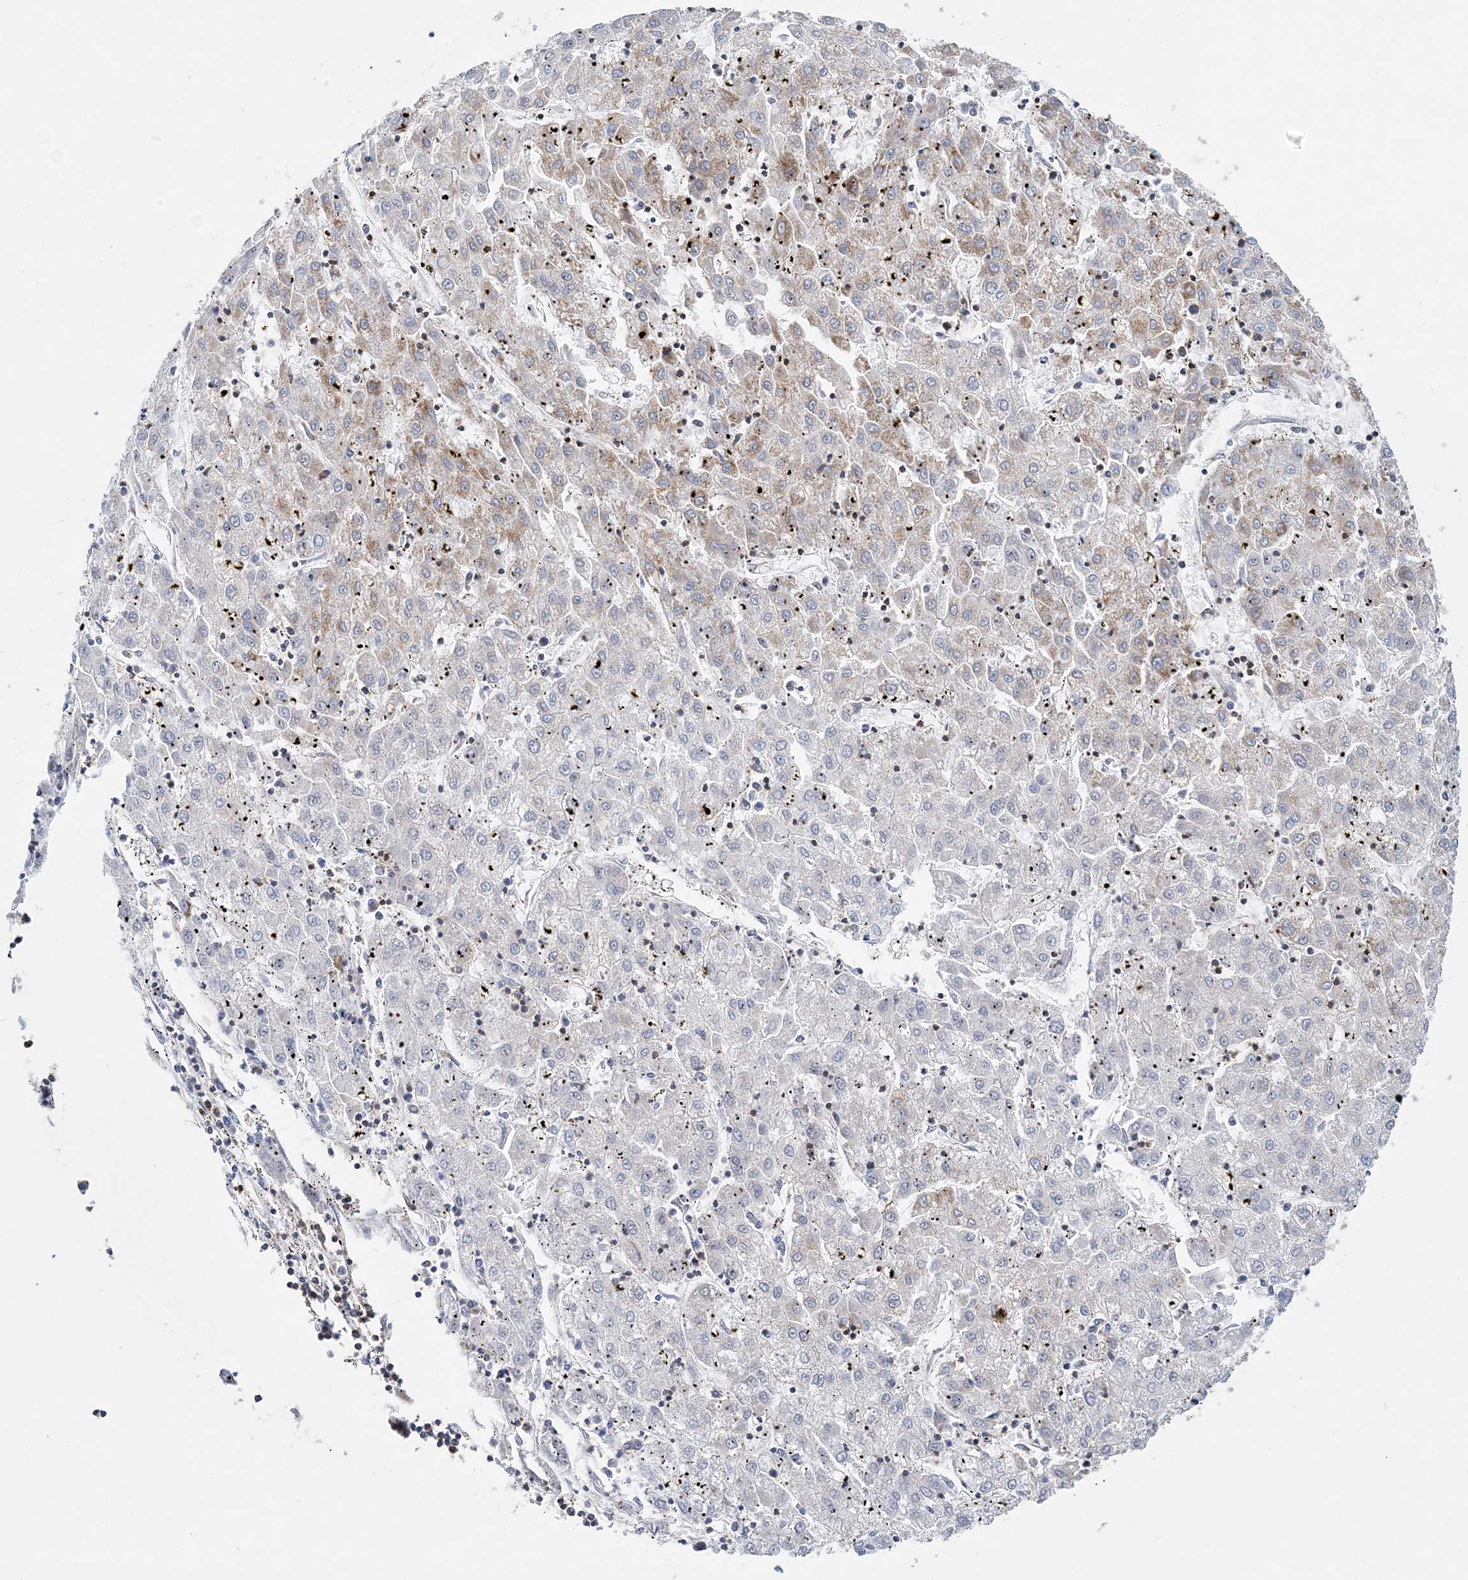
{"staining": {"intensity": "moderate", "quantity": "25%-75%", "location": "cytoplasmic/membranous"}, "tissue": "liver cancer", "cell_type": "Tumor cells", "image_type": "cancer", "snomed": [{"axis": "morphology", "description": "Carcinoma, Hepatocellular, NOS"}, {"axis": "topography", "description": "Liver"}], "caption": "Moderate cytoplasmic/membranous protein staining is appreciated in approximately 25%-75% of tumor cells in liver cancer (hepatocellular carcinoma).", "gene": "TTC32", "patient": {"sex": "male", "age": 72}}